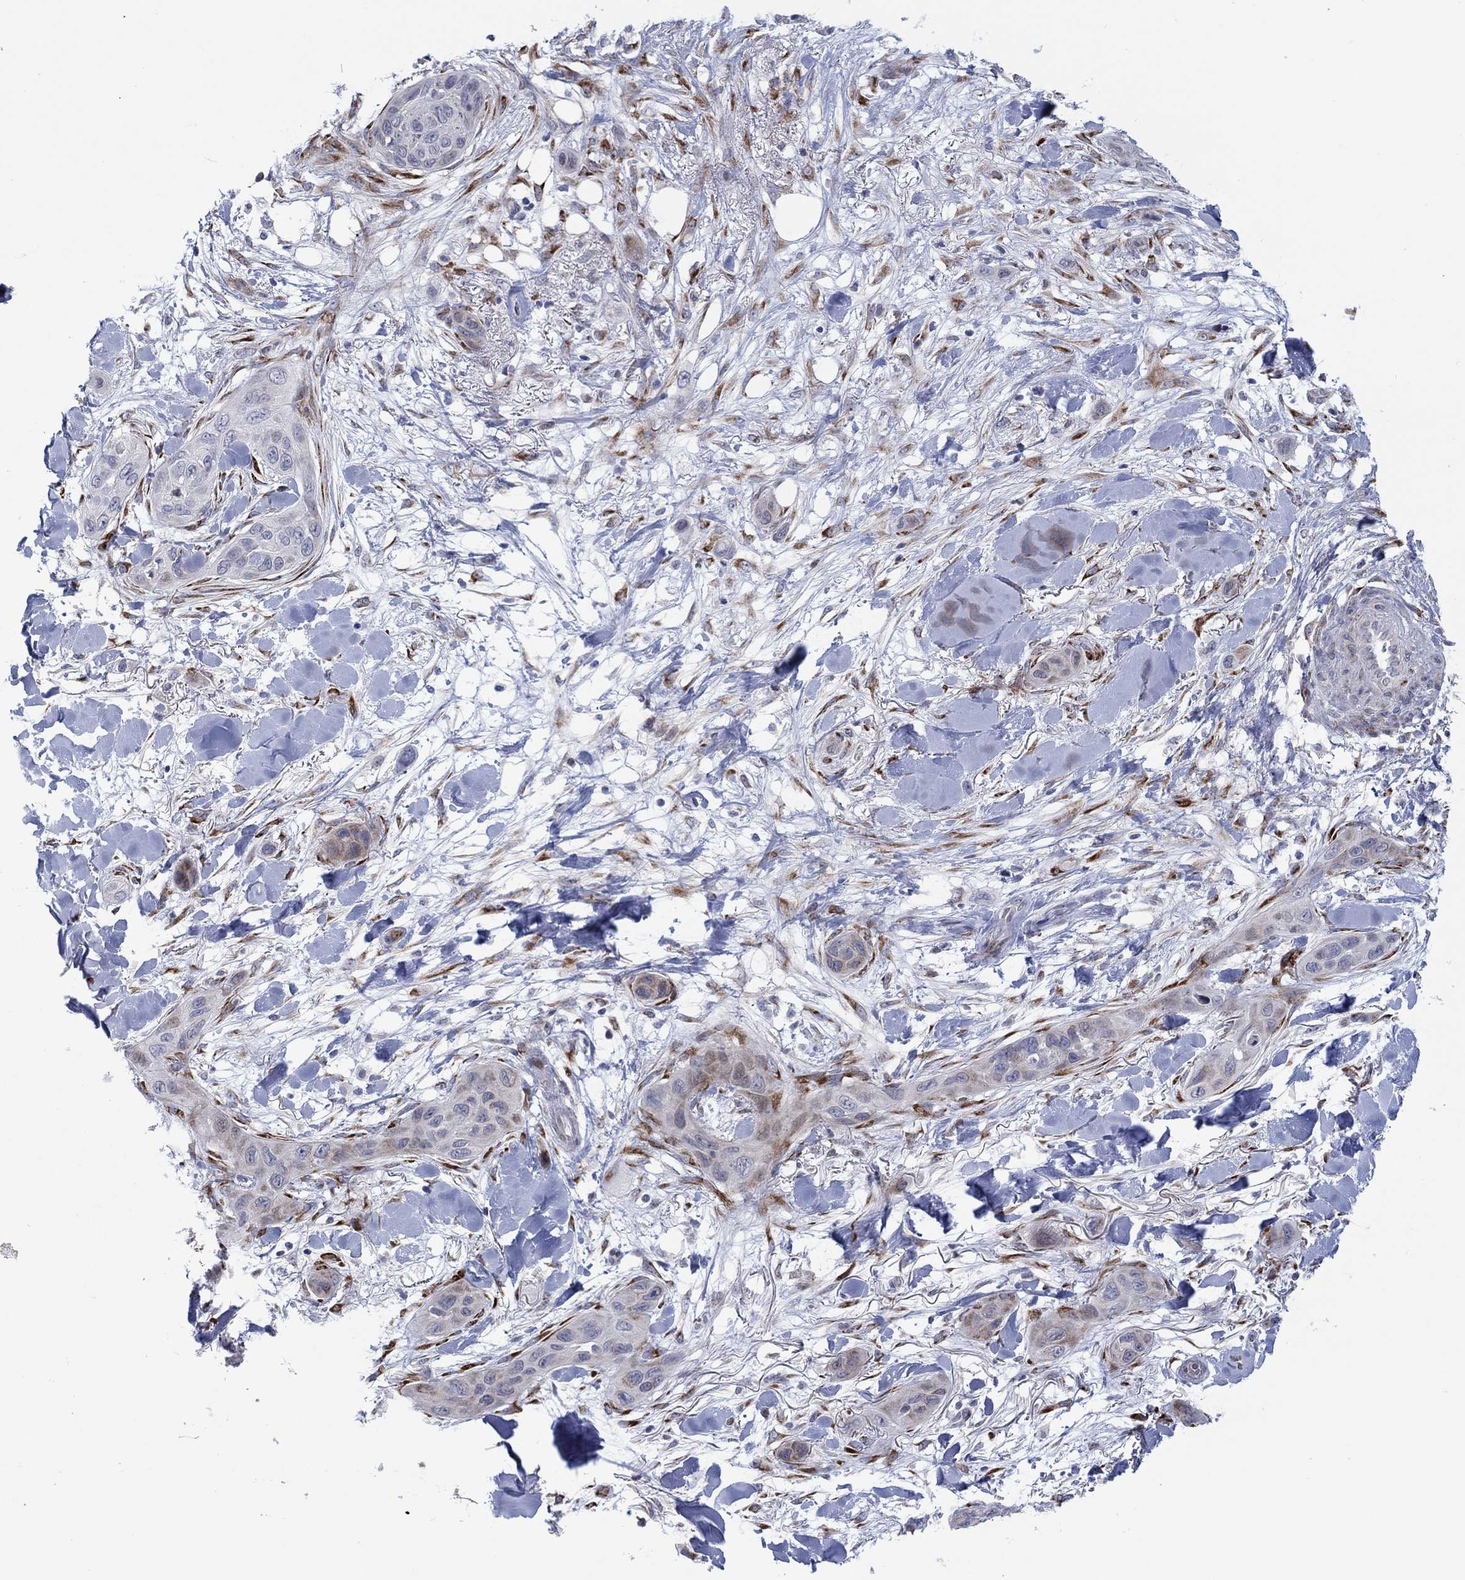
{"staining": {"intensity": "negative", "quantity": "none", "location": "none"}, "tissue": "skin cancer", "cell_type": "Tumor cells", "image_type": "cancer", "snomed": [{"axis": "morphology", "description": "Squamous cell carcinoma, NOS"}, {"axis": "topography", "description": "Skin"}], "caption": "Immunohistochemical staining of human skin cancer exhibits no significant expression in tumor cells.", "gene": "TTC21B", "patient": {"sex": "male", "age": 78}}